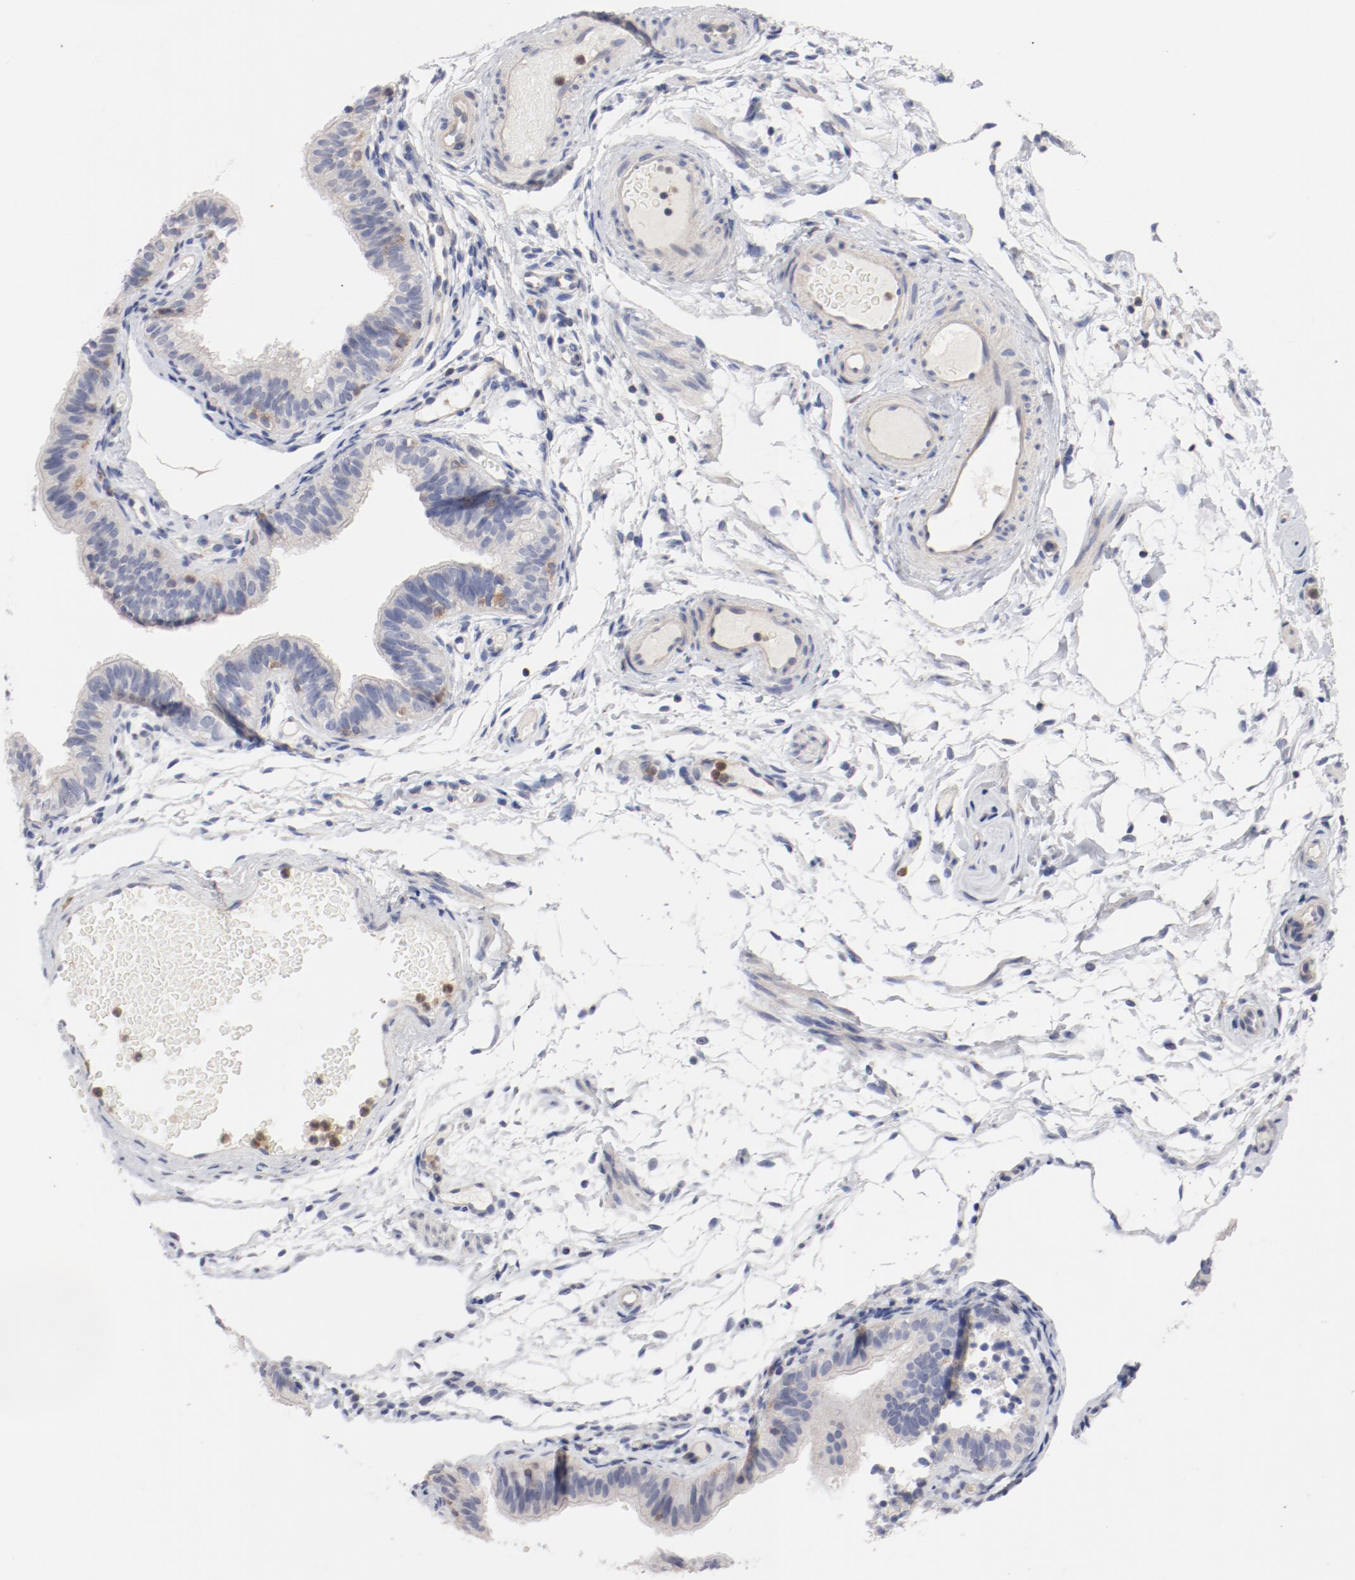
{"staining": {"intensity": "weak", "quantity": "<25%", "location": "cytoplasmic/membranous"}, "tissue": "fallopian tube", "cell_type": "Glandular cells", "image_type": "normal", "snomed": [{"axis": "morphology", "description": "Normal tissue, NOS"}, {"axis": "morphology", "description": "Dermoid, NOS"}, {"axis": "topography", "description": "Fallopian tube"}], "caption": "High power microscopy image of an IHC image of normal fallopian tube, revealing no significant staining in glandular cells. (DAB (3,3'-diaminobenzidine) immunohistochemistry (IHC) visualized using brightfield microscopy, high magnification).", "gene": "CBL", "patient": {"sex": "female", "age": 33}}